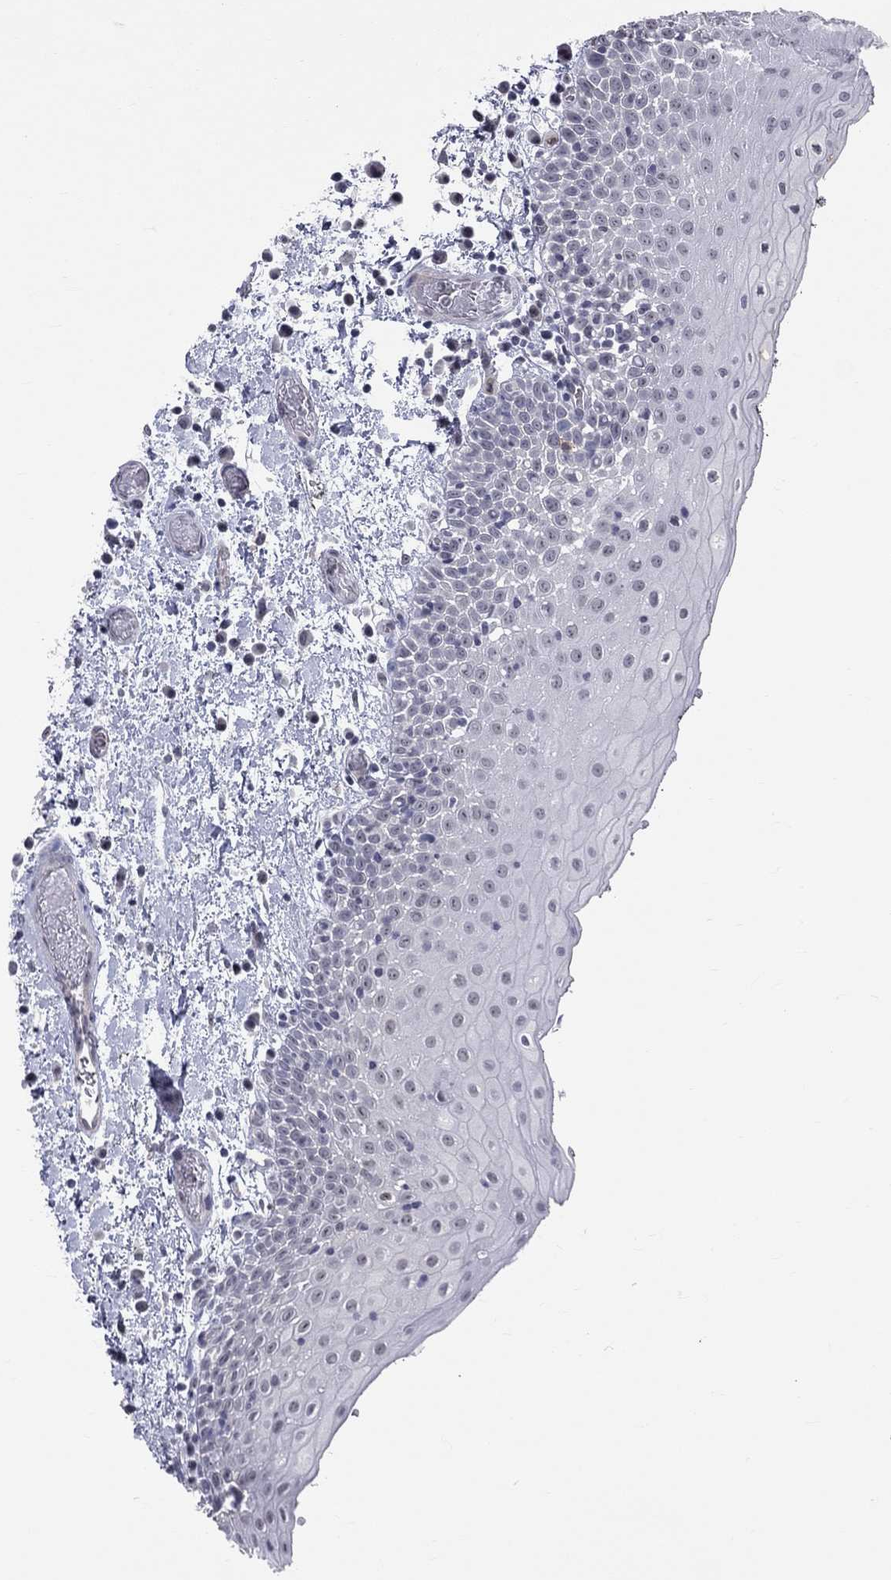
{"staining": {"intensity": "negative", "quantity": "none", "location": "none"}, "tissue": "oral mucosa", "cell_type": "Squamous epithelial cells", "image_type": "normal", "snomed": [{"axis": "morphology", "description": "Normal tissue, NOS"}, {"axis": "morphology", "description": "Squamous cell carcinoma, NOS"}, {"axis": "topography", "description": "Oral tissue"}, {"axis": "topography", "description": "Tounge, NOS"}, {"axis": "topography", "description": "Head-Neck"}], "caption": "The micrograph exhibits no significant expression in squamous epithelial cells of oral mucosa.", "gene": "CD22", "patient": {"sex": "female", "age": 80}}